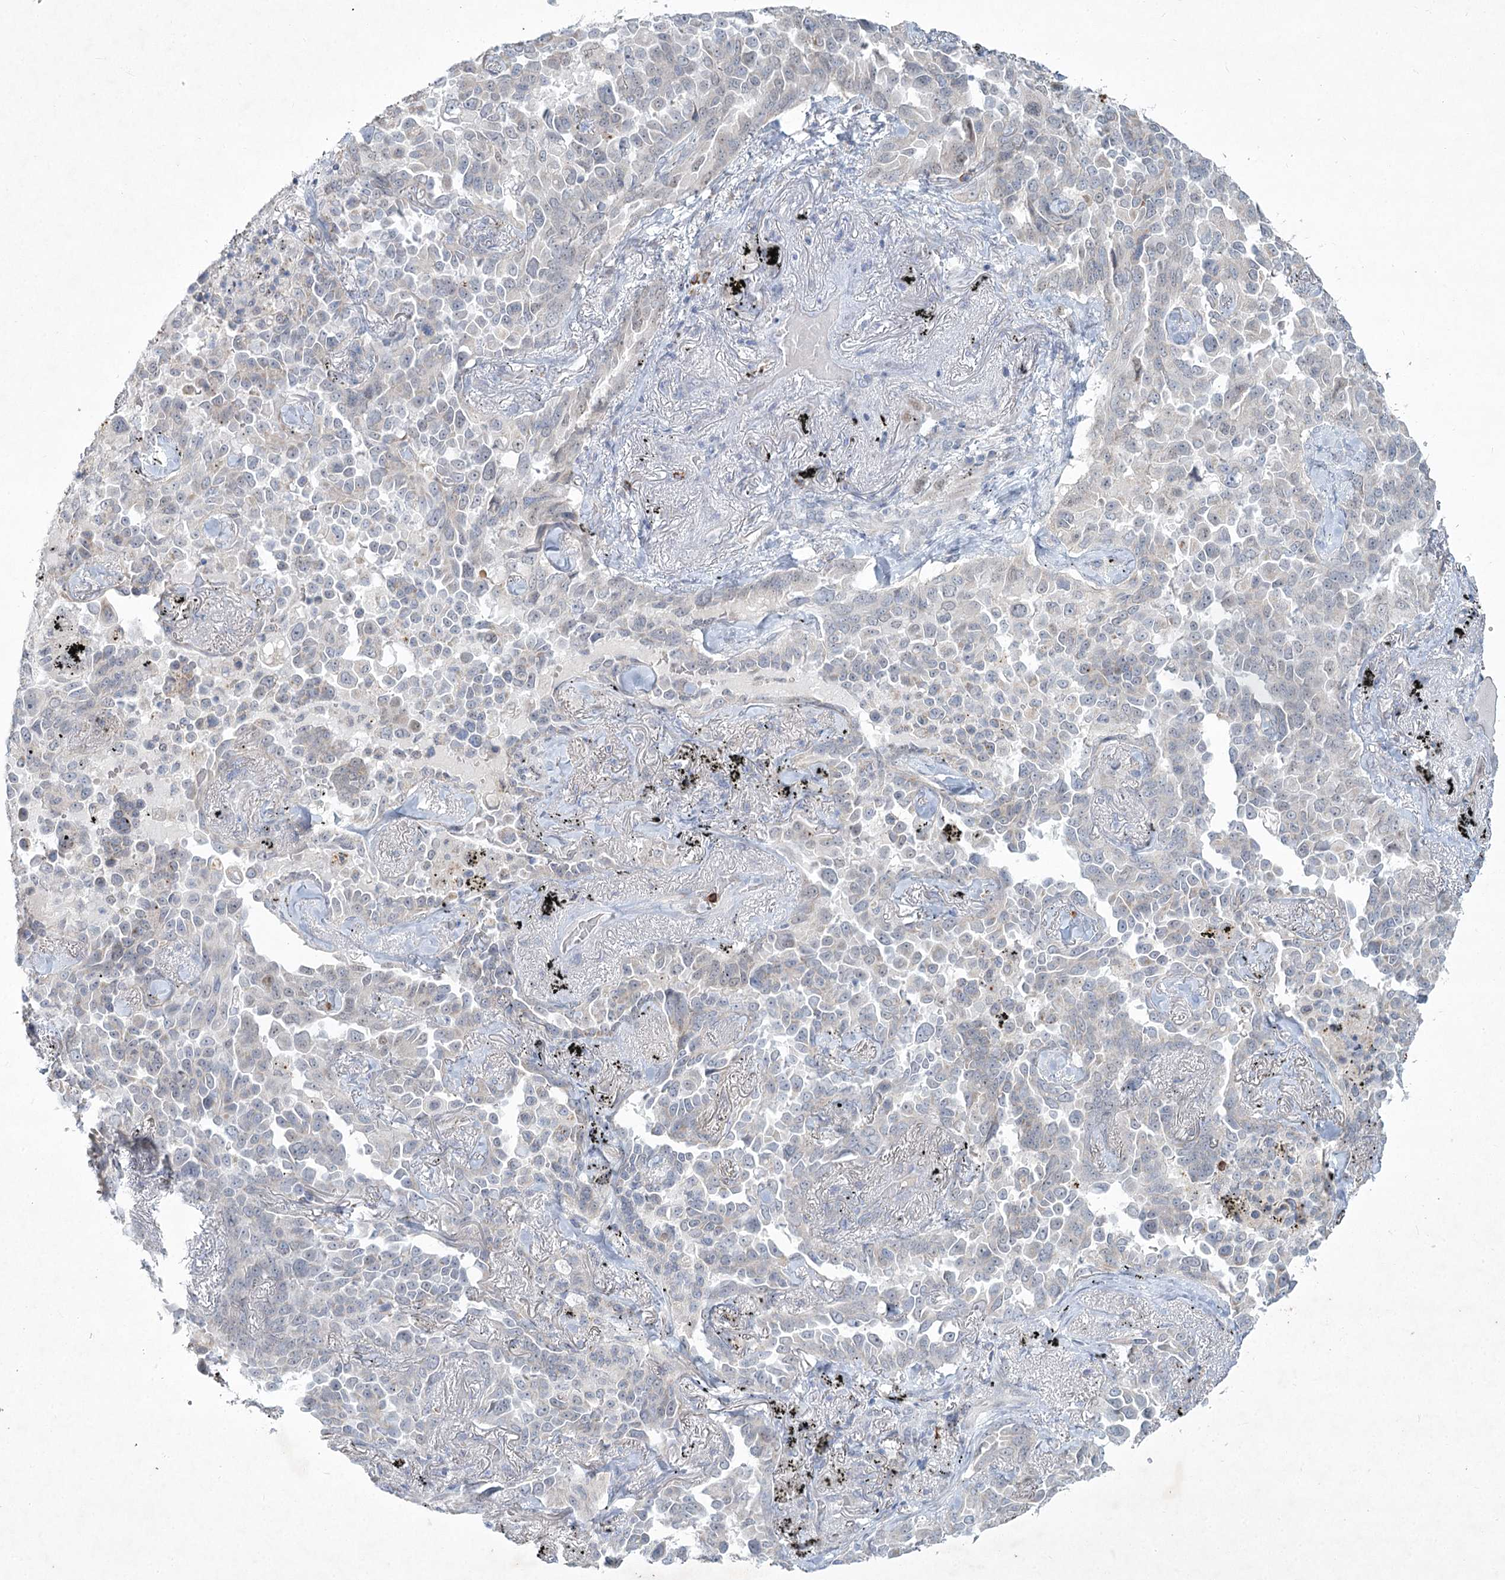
{"staining": {"intensity": "negative", "quantity": "none", "location": "none"}, "tissue": "lung cancer", "cell_type": "Tumor cells", "image_type": "cancer", "snomed": [{"axis": "morphology", "description": "Adenocarcinoma, NOS"}, {"axis": "topography", "description": "Lung"}], "caption": "Immunohistochemistry (IHC) of human lung adenocarcinoma exhibits no staining in tumor cells. (DAB (3,3'-diaminobenzidine) IHC with hematoxylin counter stain).", "gene": "ABITRAM", "patient": {"sex": "female", "age": 67}}